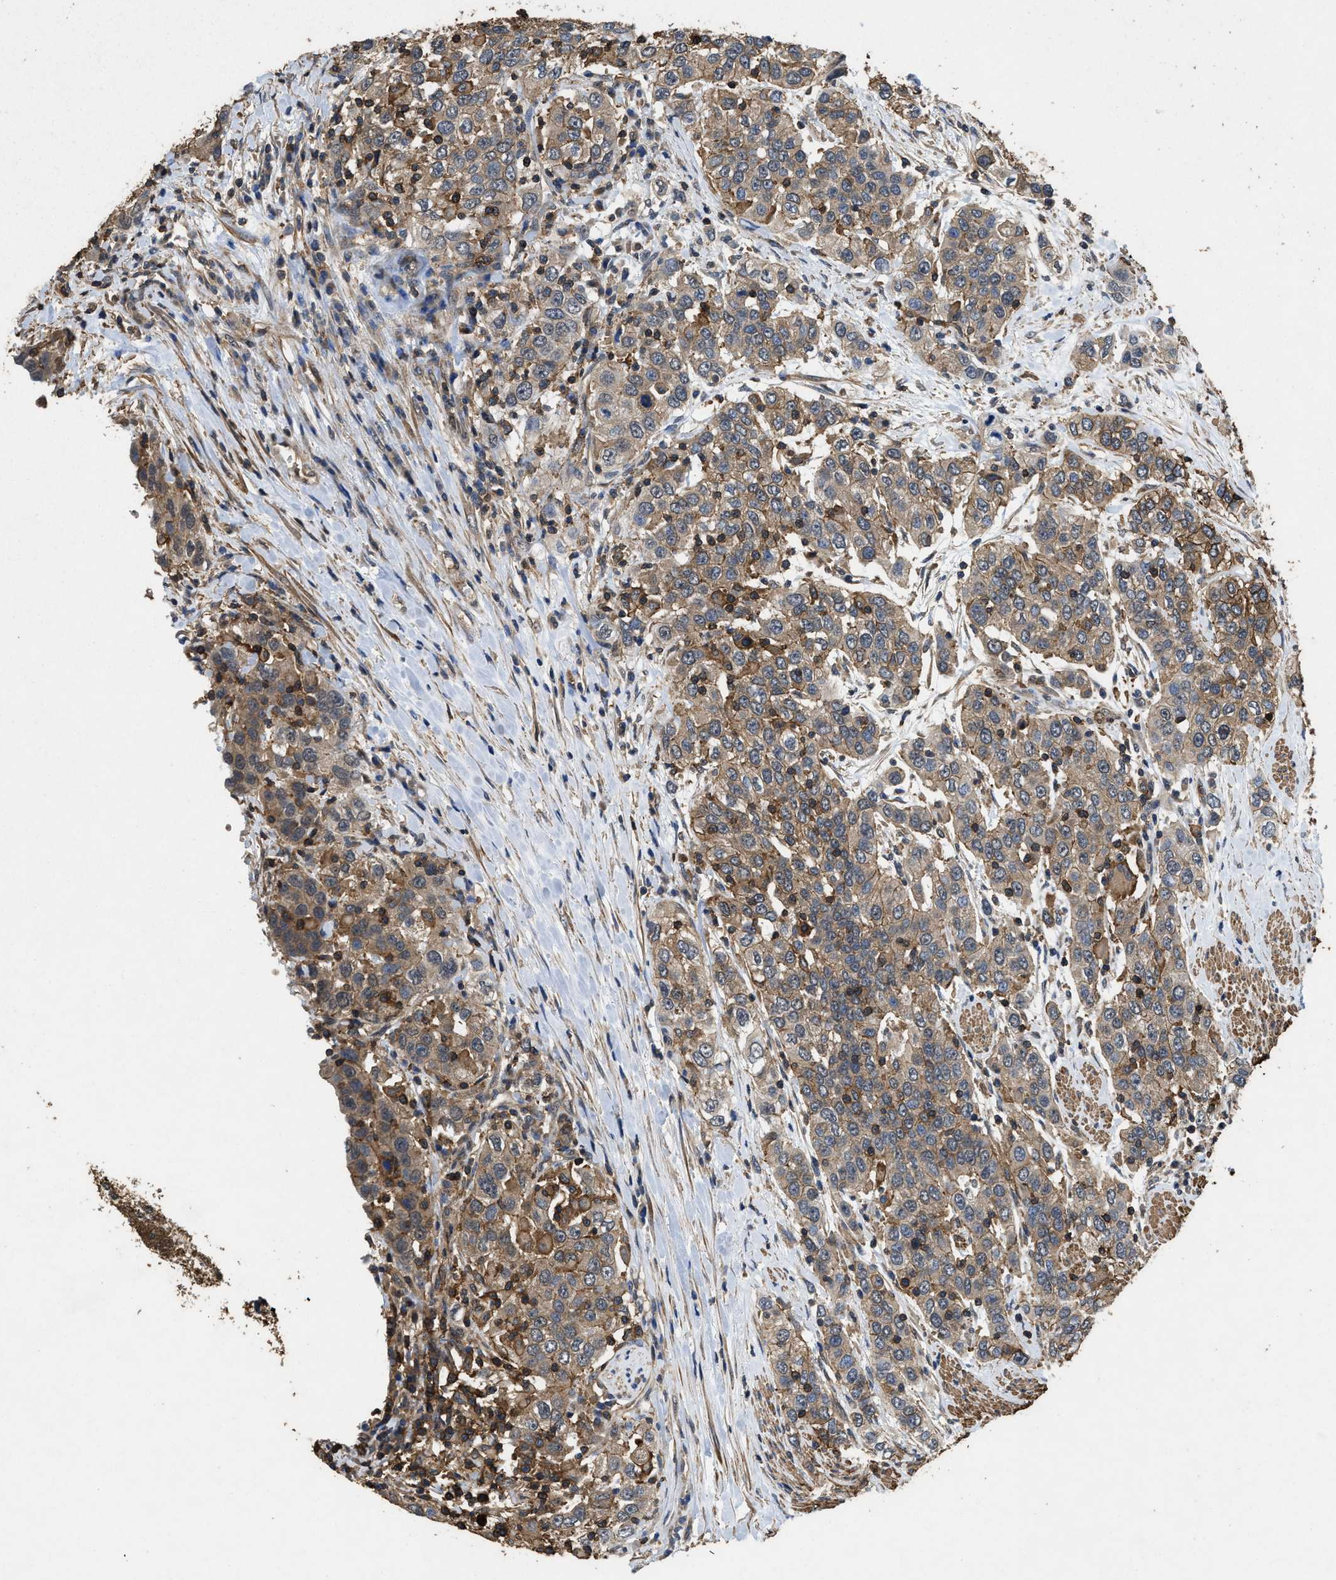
{"staining": {"intensity": "moderate", "quantity": ">75%", "location": "cytoplasmic/membranous"}, "tissue": "urothelial cancer", "cell_type": "Tumor cells", "image_type": "cancer", "snomed": [{"axis": "morphology", "description": "Urothelial carcinoma, High grade"}, {"axis": "topography", "description": "Urinary bladder"}], "caption": "Urothelial carcinoma (high-grade) stained with a brown dye exhibits moderate cytoplasmic/membranous positive staining in approximately >75% of tumor cells.", "gene": "LINGO2", "patient": {"sex": "female", "age": 80}}